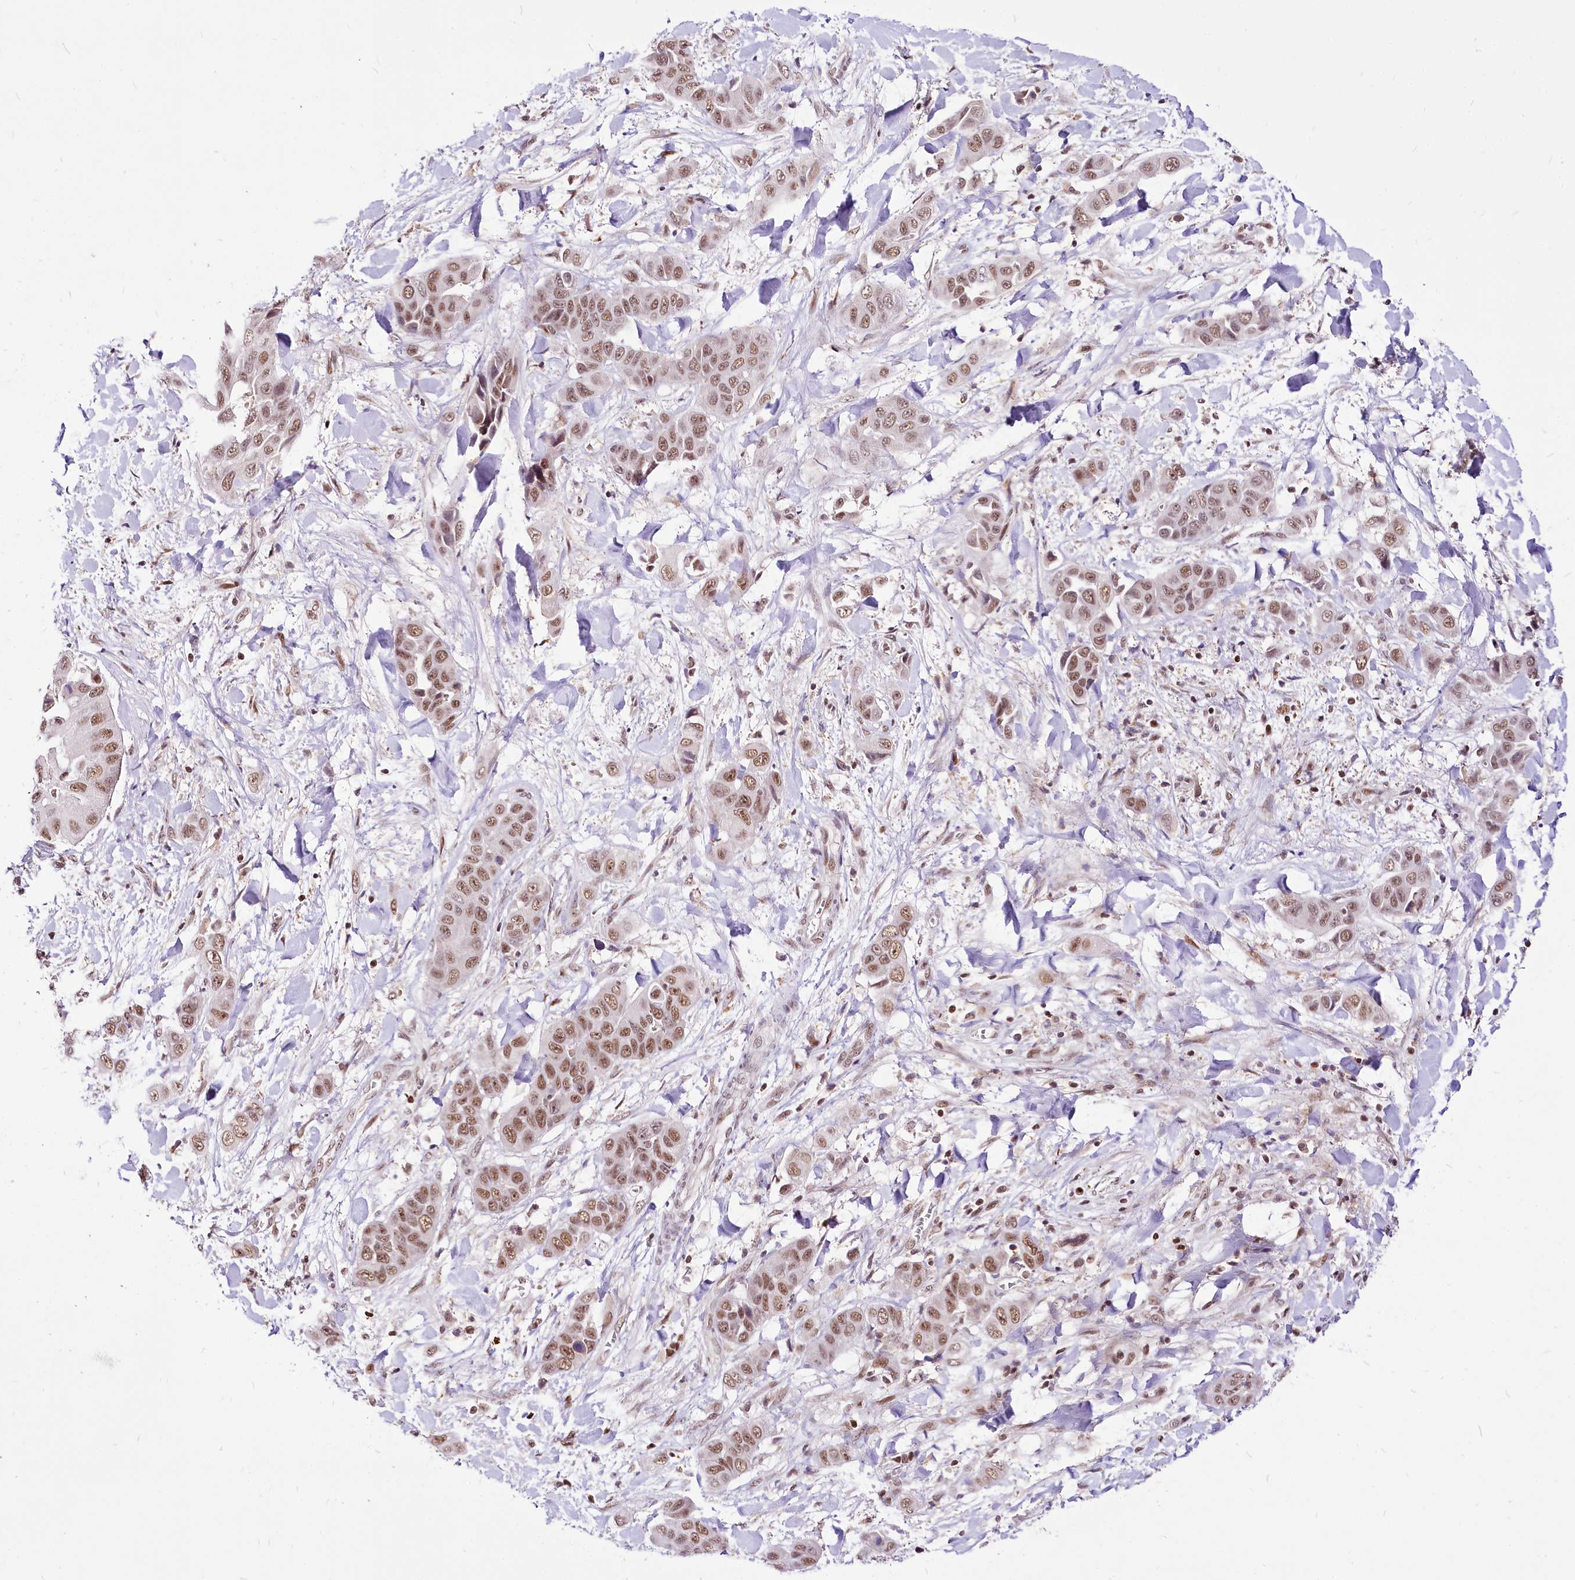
{"staining": {"intensity": "moderate", "quantity": ">75%", "location": "nuclear"}, "tissue": "liver cancer", "cell_type": "Tumor cells", "image_type": "cancer", "snomed": [{"axis": "morphology", "description": "Cholangiocarcinoma"}, {"axis": "topography", "description": "Liver"}], "caption": "A histopathology image of human cholangiocarcinoma (liver) stained for a protein shows moderate nuclear brown staining in tumor cells. Using DAB (brown) and hematoxylin (blue) stains, captured at high magnification using brightfield microscopy.", "gene": "POLA2", "patient": {"sex": "female", "age": 52}}